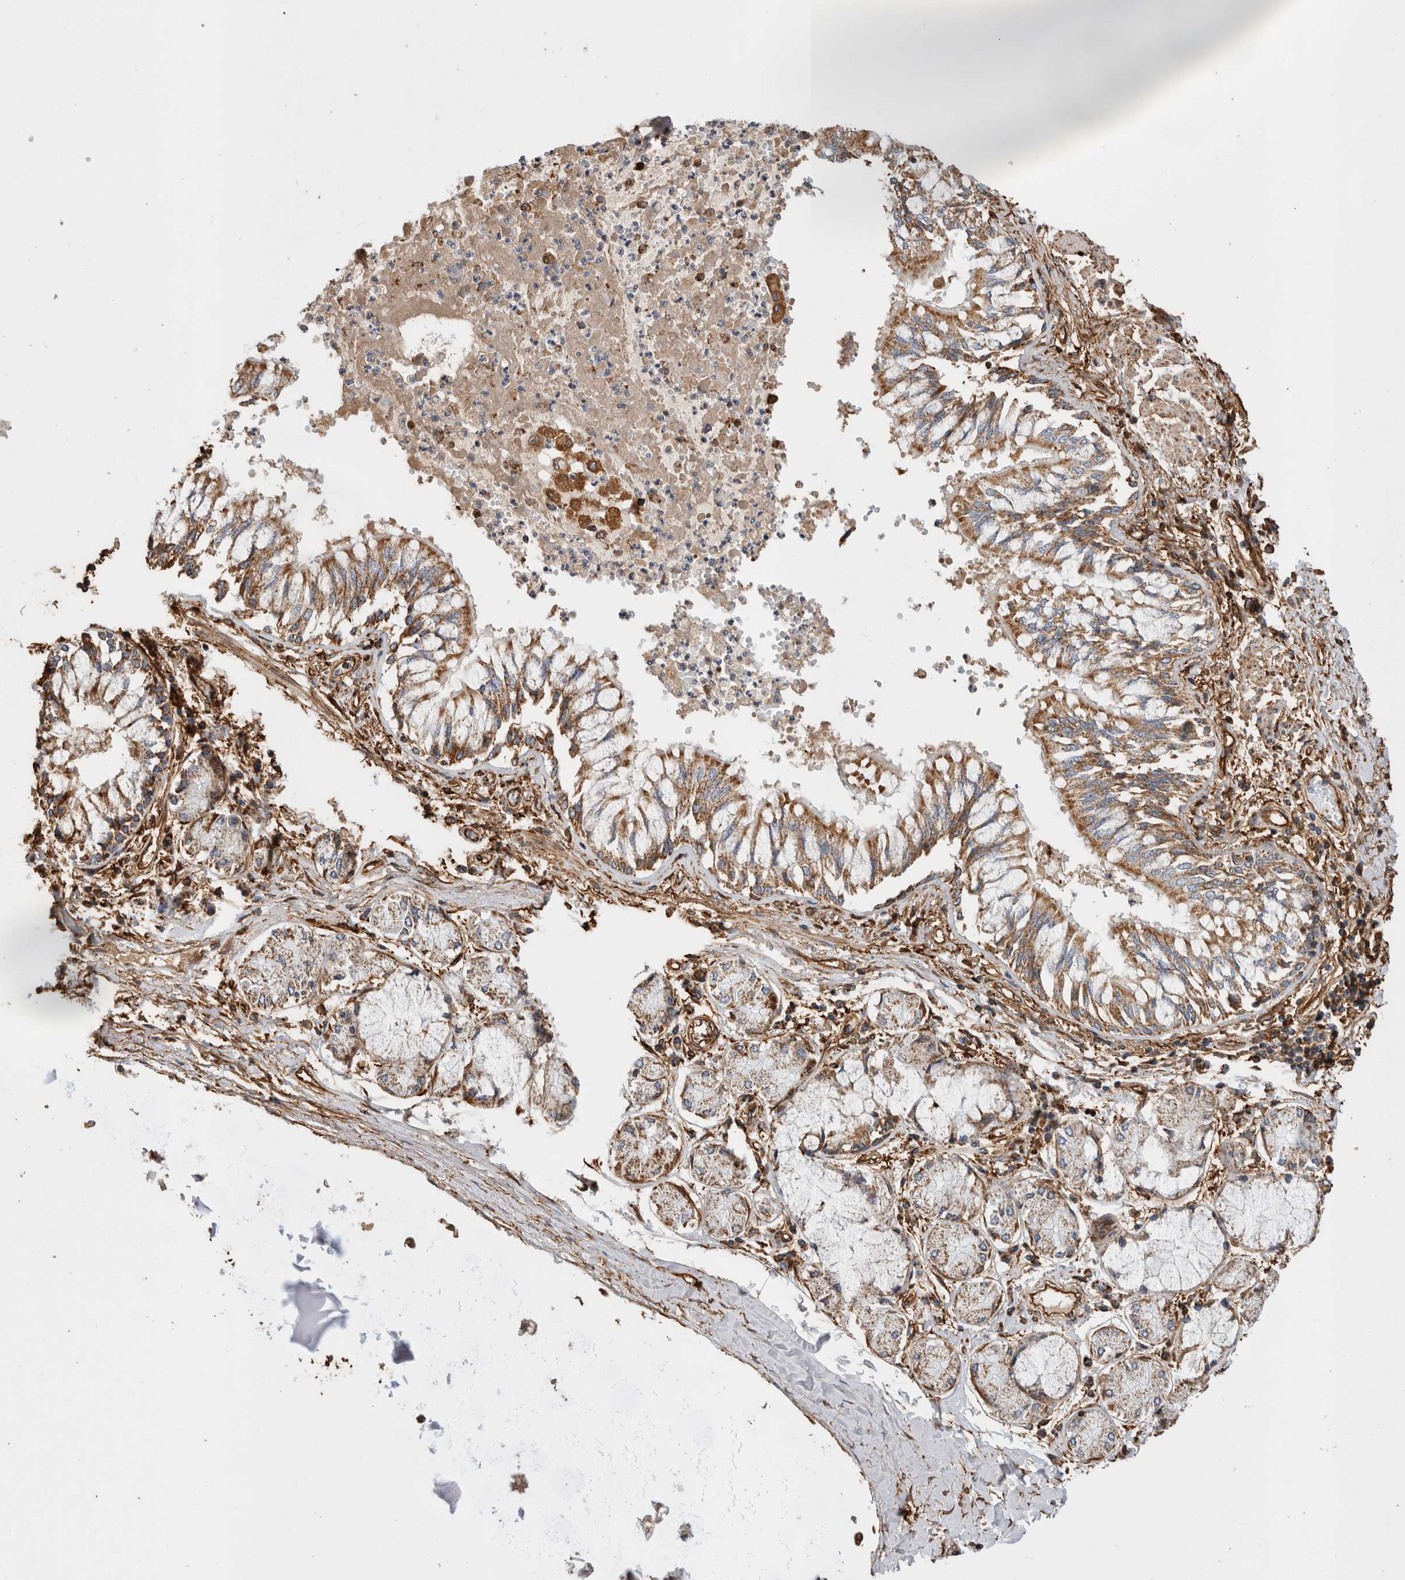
{"staining": {"intensity": "moderate", "quantity": ">75%", "location": "cytoplasmic/membranous"}, "tissue": "bronchus", "cell_type": "Respiratory epithelial cells", "image_type": "normal", "snomed": [{"axis": "morphology", "description": "Normal tissue, NOS"}, {"axis": "topography", "description": "Cartilage tissue"}, {"axis": "topography", "description": "Bronchus"}, {"axis": "topography", "description": "Lung"}], "caption": "DAB (3,3'-diaminobenzidine) immunohistochemical staining of unremarkable bronchus demonstrates moderate cytoplasmic/membranous protein positivity in approximately >75% of respiratory epithelial cells.", "gene": "ZNF397", "patient": {"sex": "female", "age": 49}}